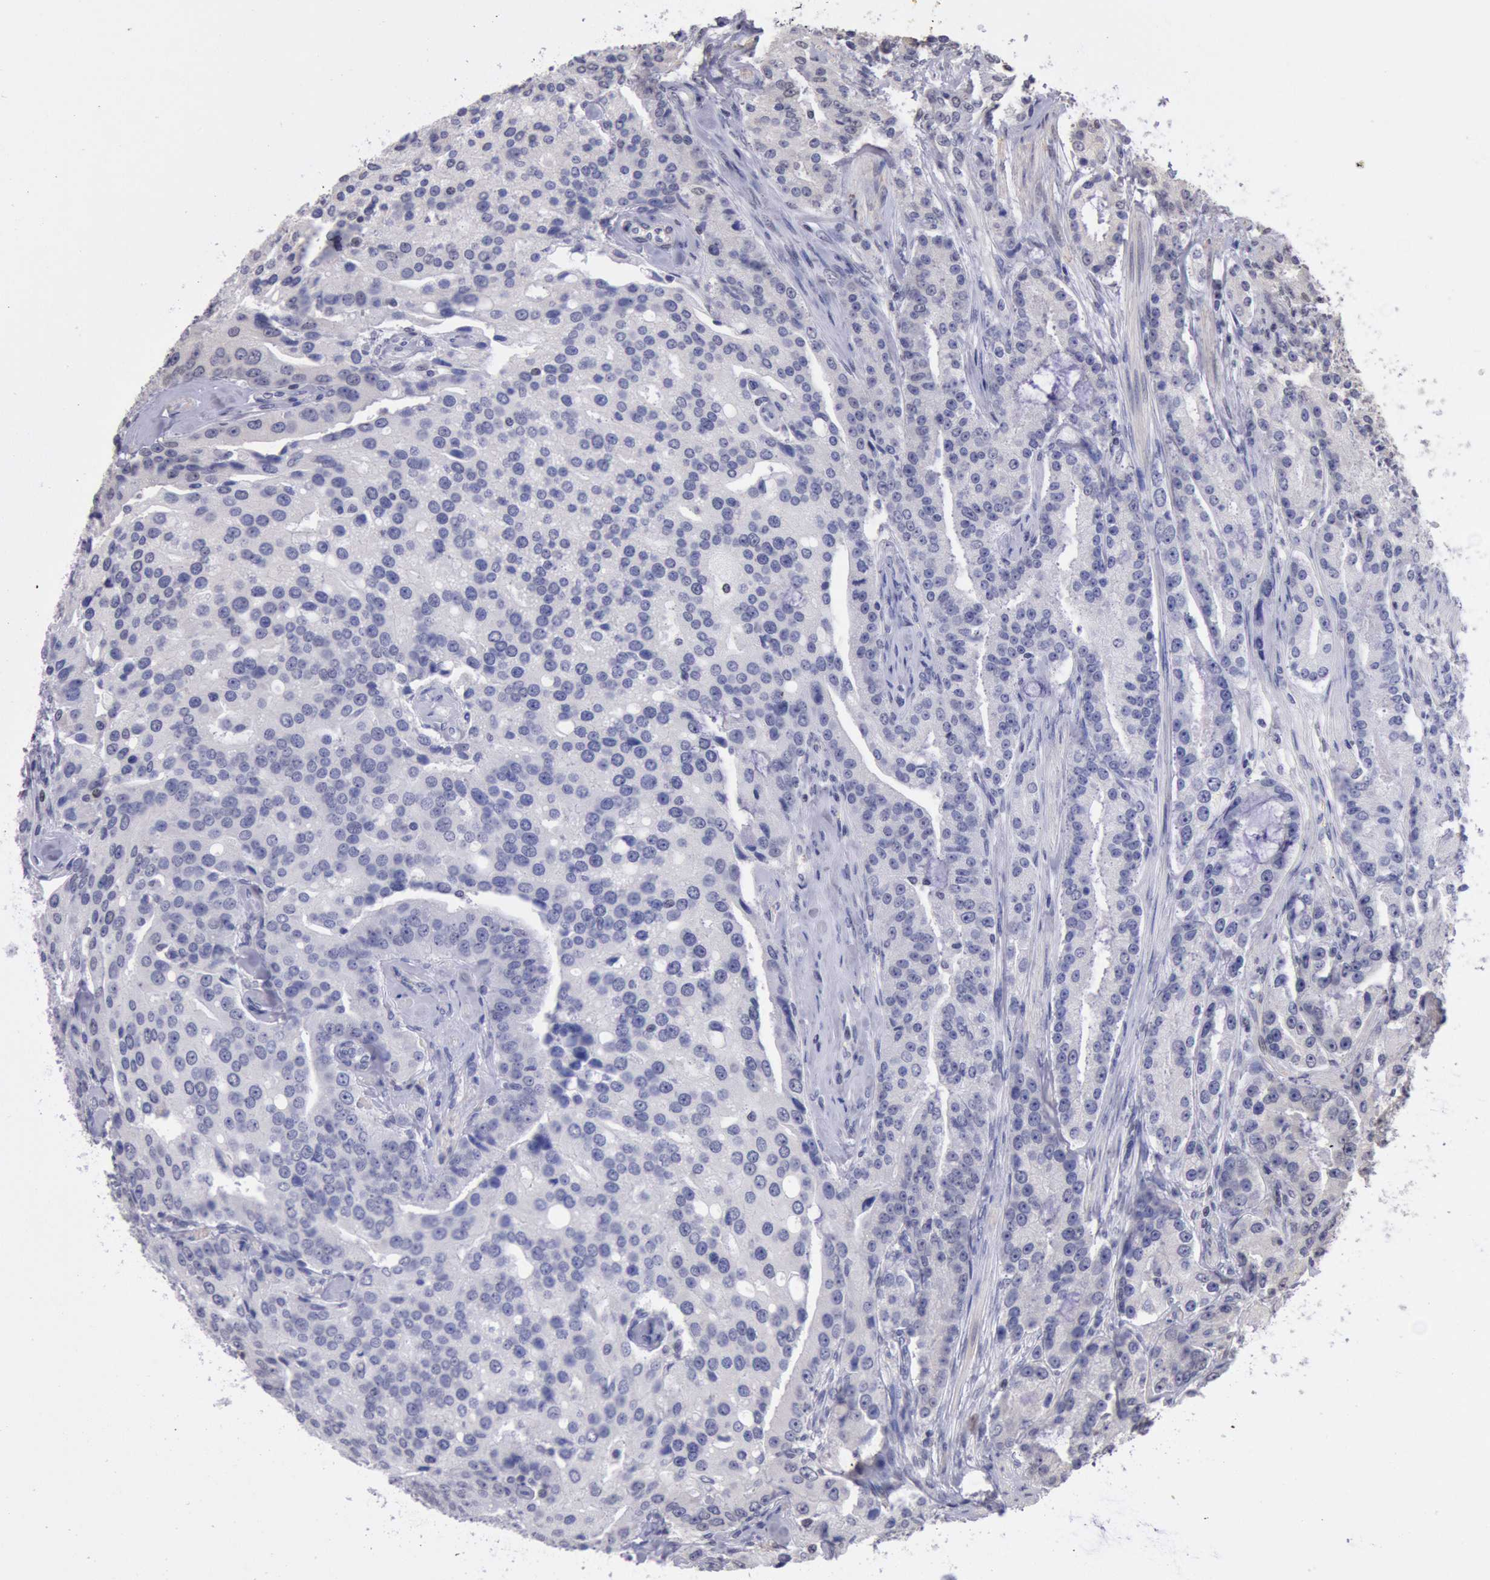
{"staining": {"intensity": "negative", "quantity": "none", "location": "none"}, "tissue": "prostate cancer", "cell_type": "Tumor cells", "image_type": "cancer", "snomed": [{"axis": "morphology", "description": "Adenocarcinoma, Medium grade"}, {"axis": "topography", "description": "Prostate"}], "caption": "Immunohistochemistry micrograph of prostate cancer (medium-grade adenocarcinoma) stained for a protein (brown), which reveals no positivity in tumor cells. The staining is performed using DAB (3,3'-diaminobenzidine) brown chromogen with nuclei counter-stained in using hematoxylin.", "gene": "MYH7", "patient": {"sex": "male", "age": 72}}